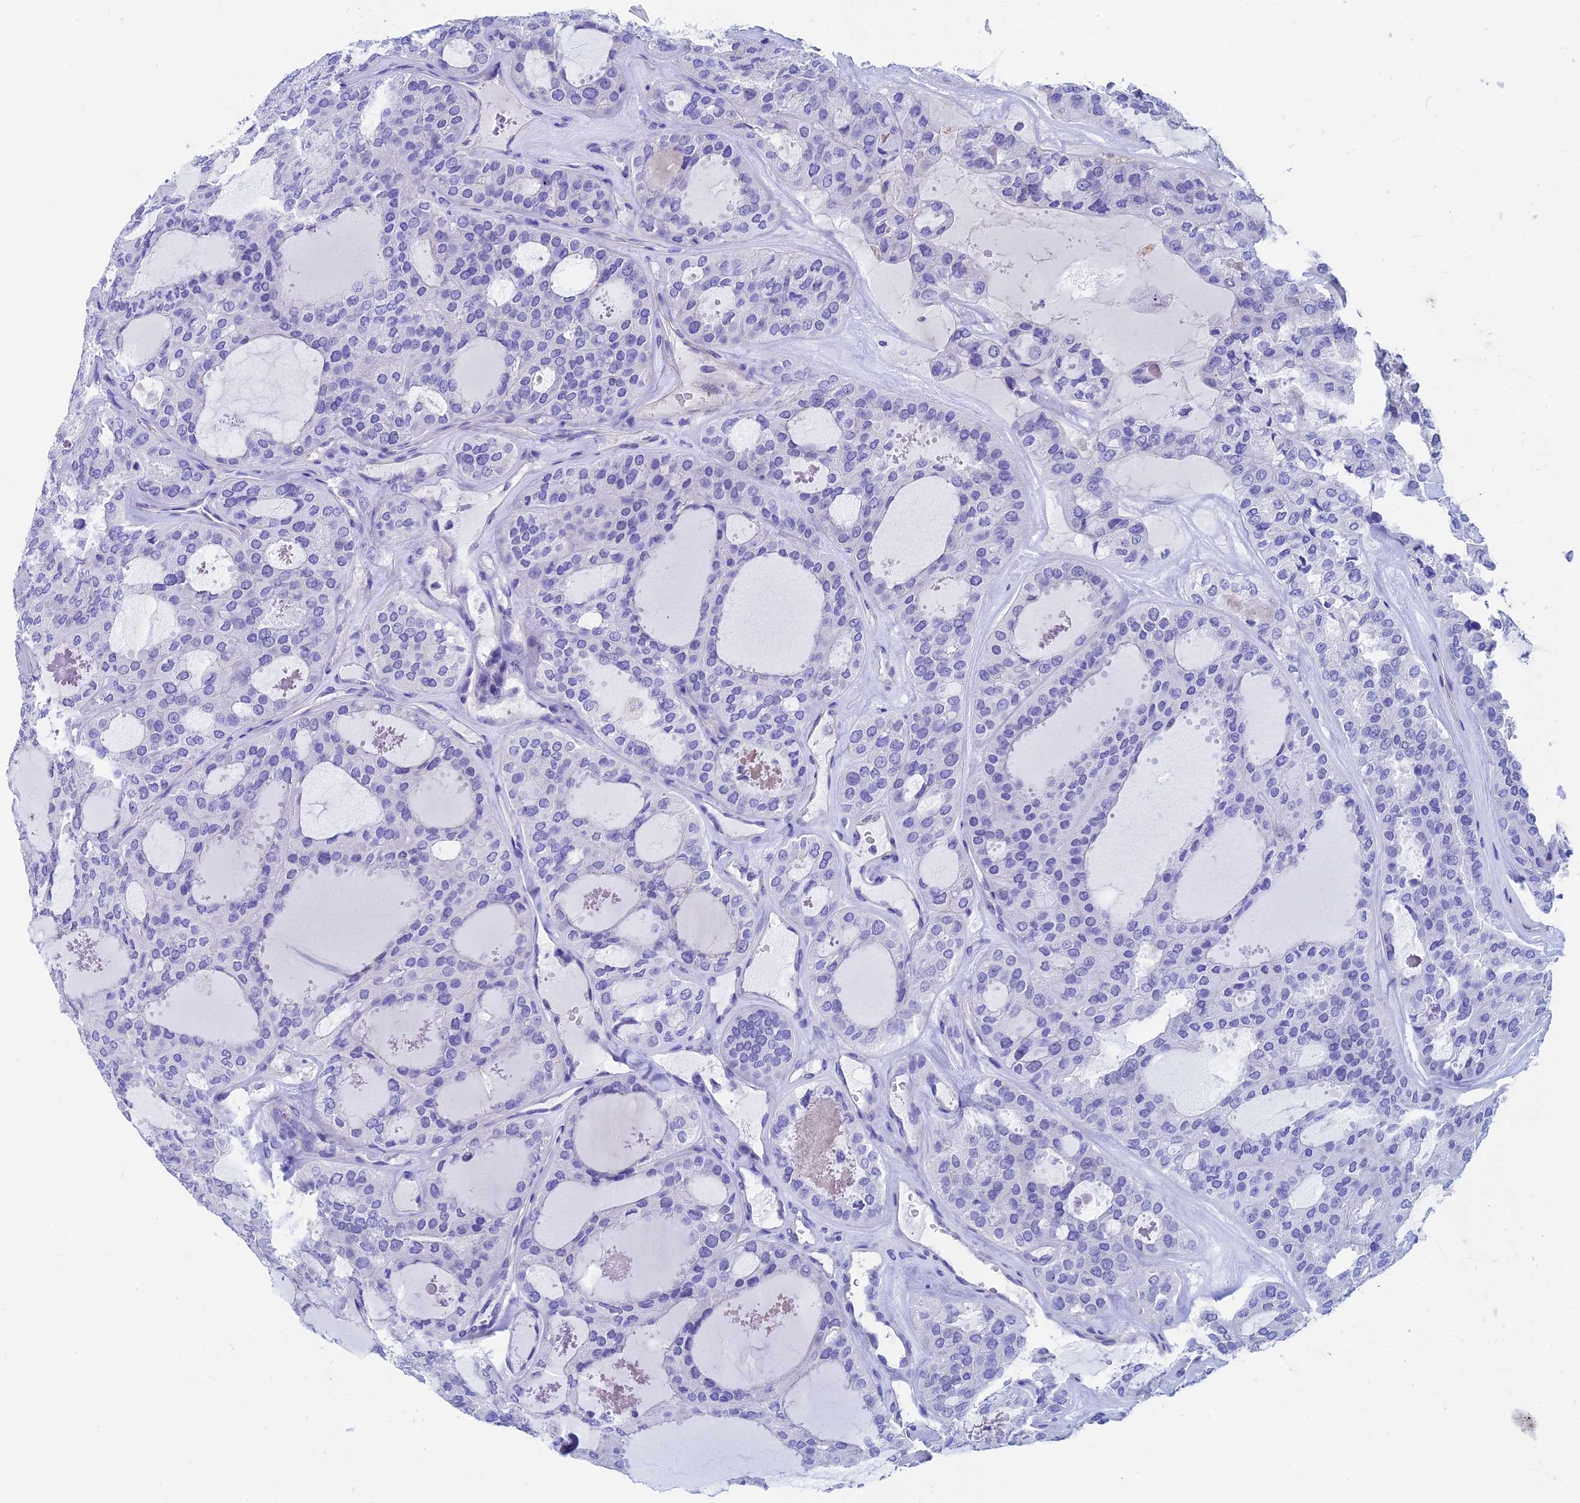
{"staining": {"intensity": "negative", "quantity": "none", "location": "none"}, "tissue": "thyroid cancer", "cell_type": "Tumor cells", "image_type": "cancer", "snomed": [{"axis": "morphology", "description": "Follicular adenoma carcinoma, NOS"}, {"axis": "topography", "description": "Thyroid gland"}], "caption": "DAB (3,3'-diaminobenzidine) immunohistochemical staining of follicular adenoma carcinoma (thyroid) displays no significant expression in tumor cells.", "gene": "ADH7", "patient": {"sex": "male", "age": 75}}